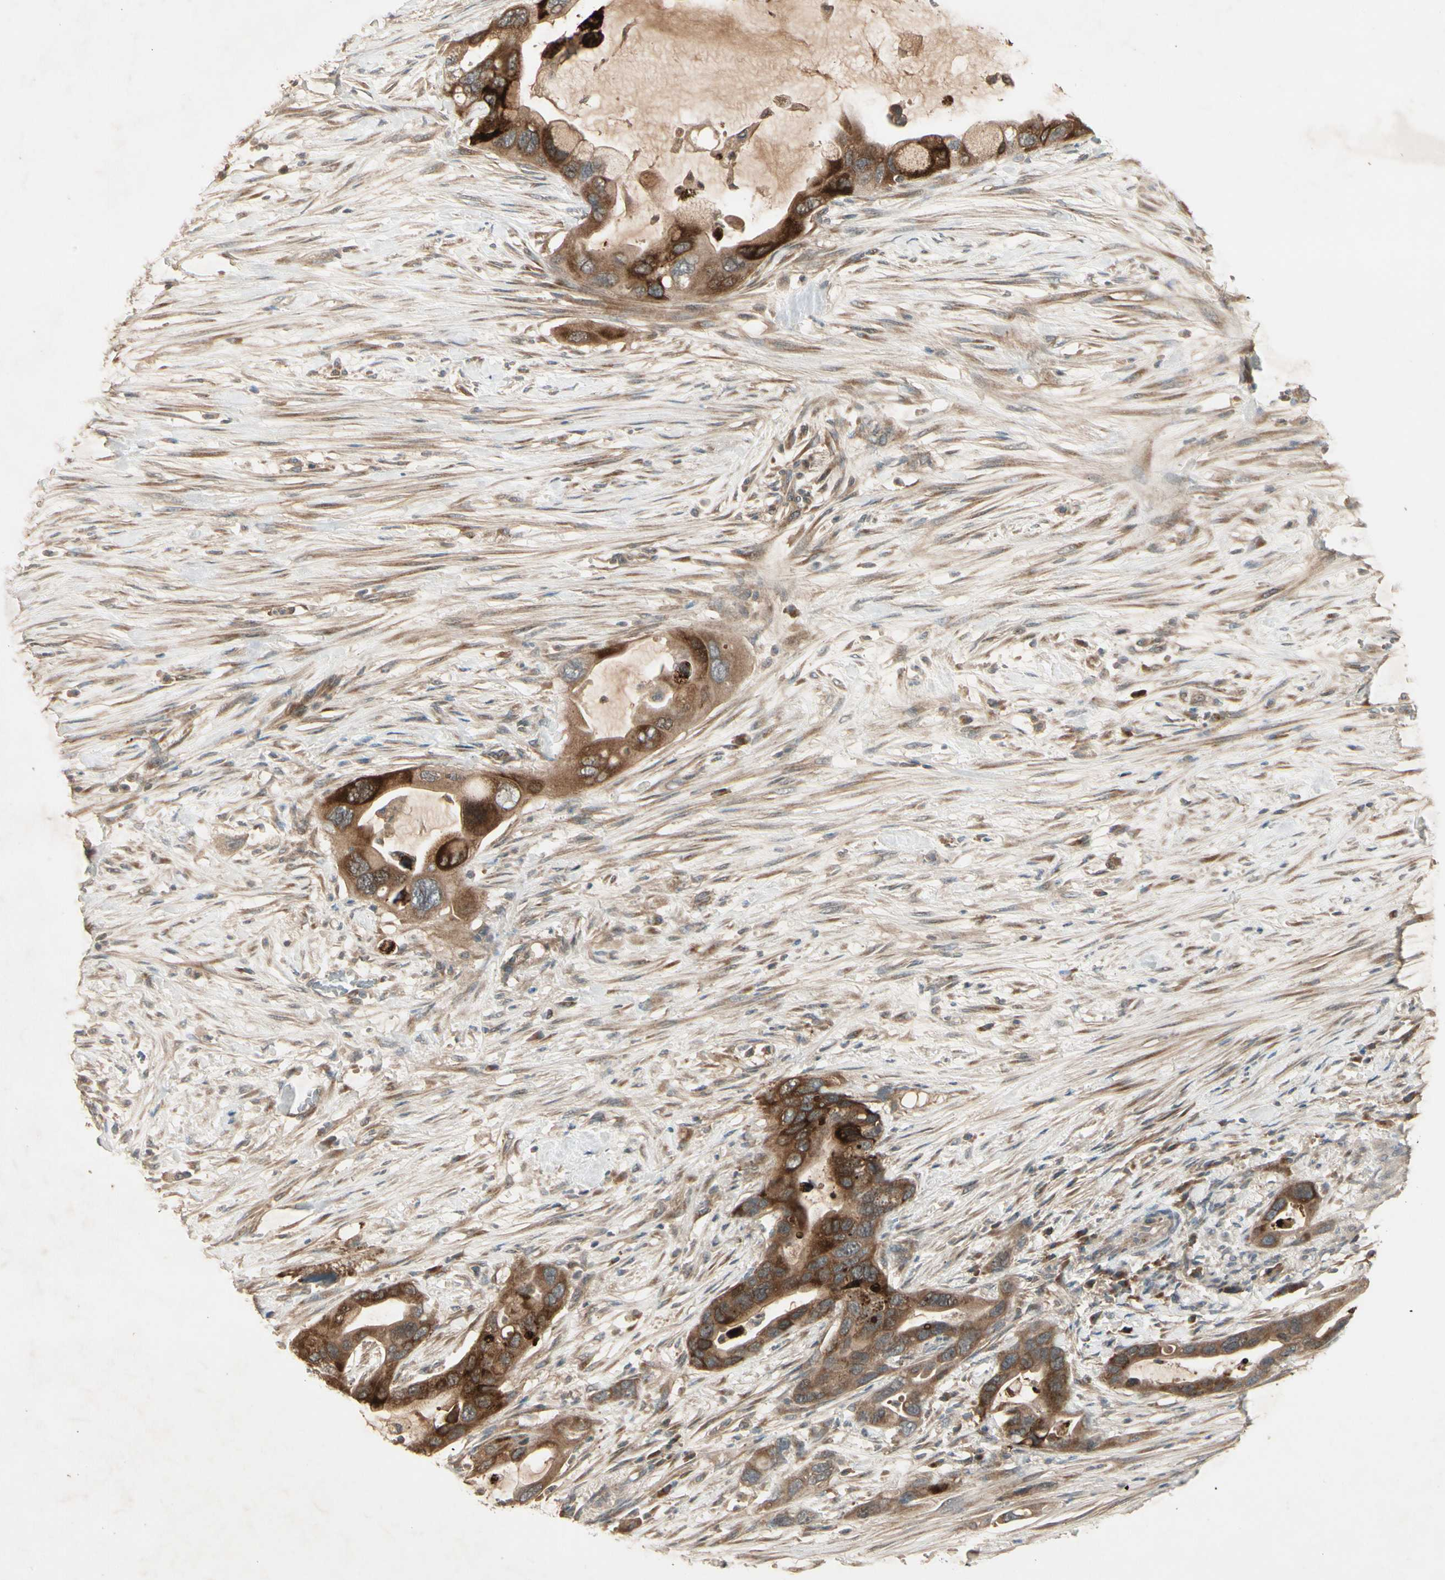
{"staining": {"intensity": "strong", "quantity": ">75%", "location": "cytoplasmic/membranous"}, "tissue": "pancreatic cancer", "cell_type": "Tumor cells", "image_type": "cancer", "snomed": [{"axis": "morphology", "description": "Adenocarcinoma, NOS"}, {"axis": "topography", "description": "Pancreas"}], "caption": "Immunohistochemical staining of pancreatic adenocarcinoma shows high levels of strong cytoplasmic/membranous protein positivity in approximately >75% of tumor cells.", "gene": "FHDC1", "patient": {"sex": "female", "age": 71}}